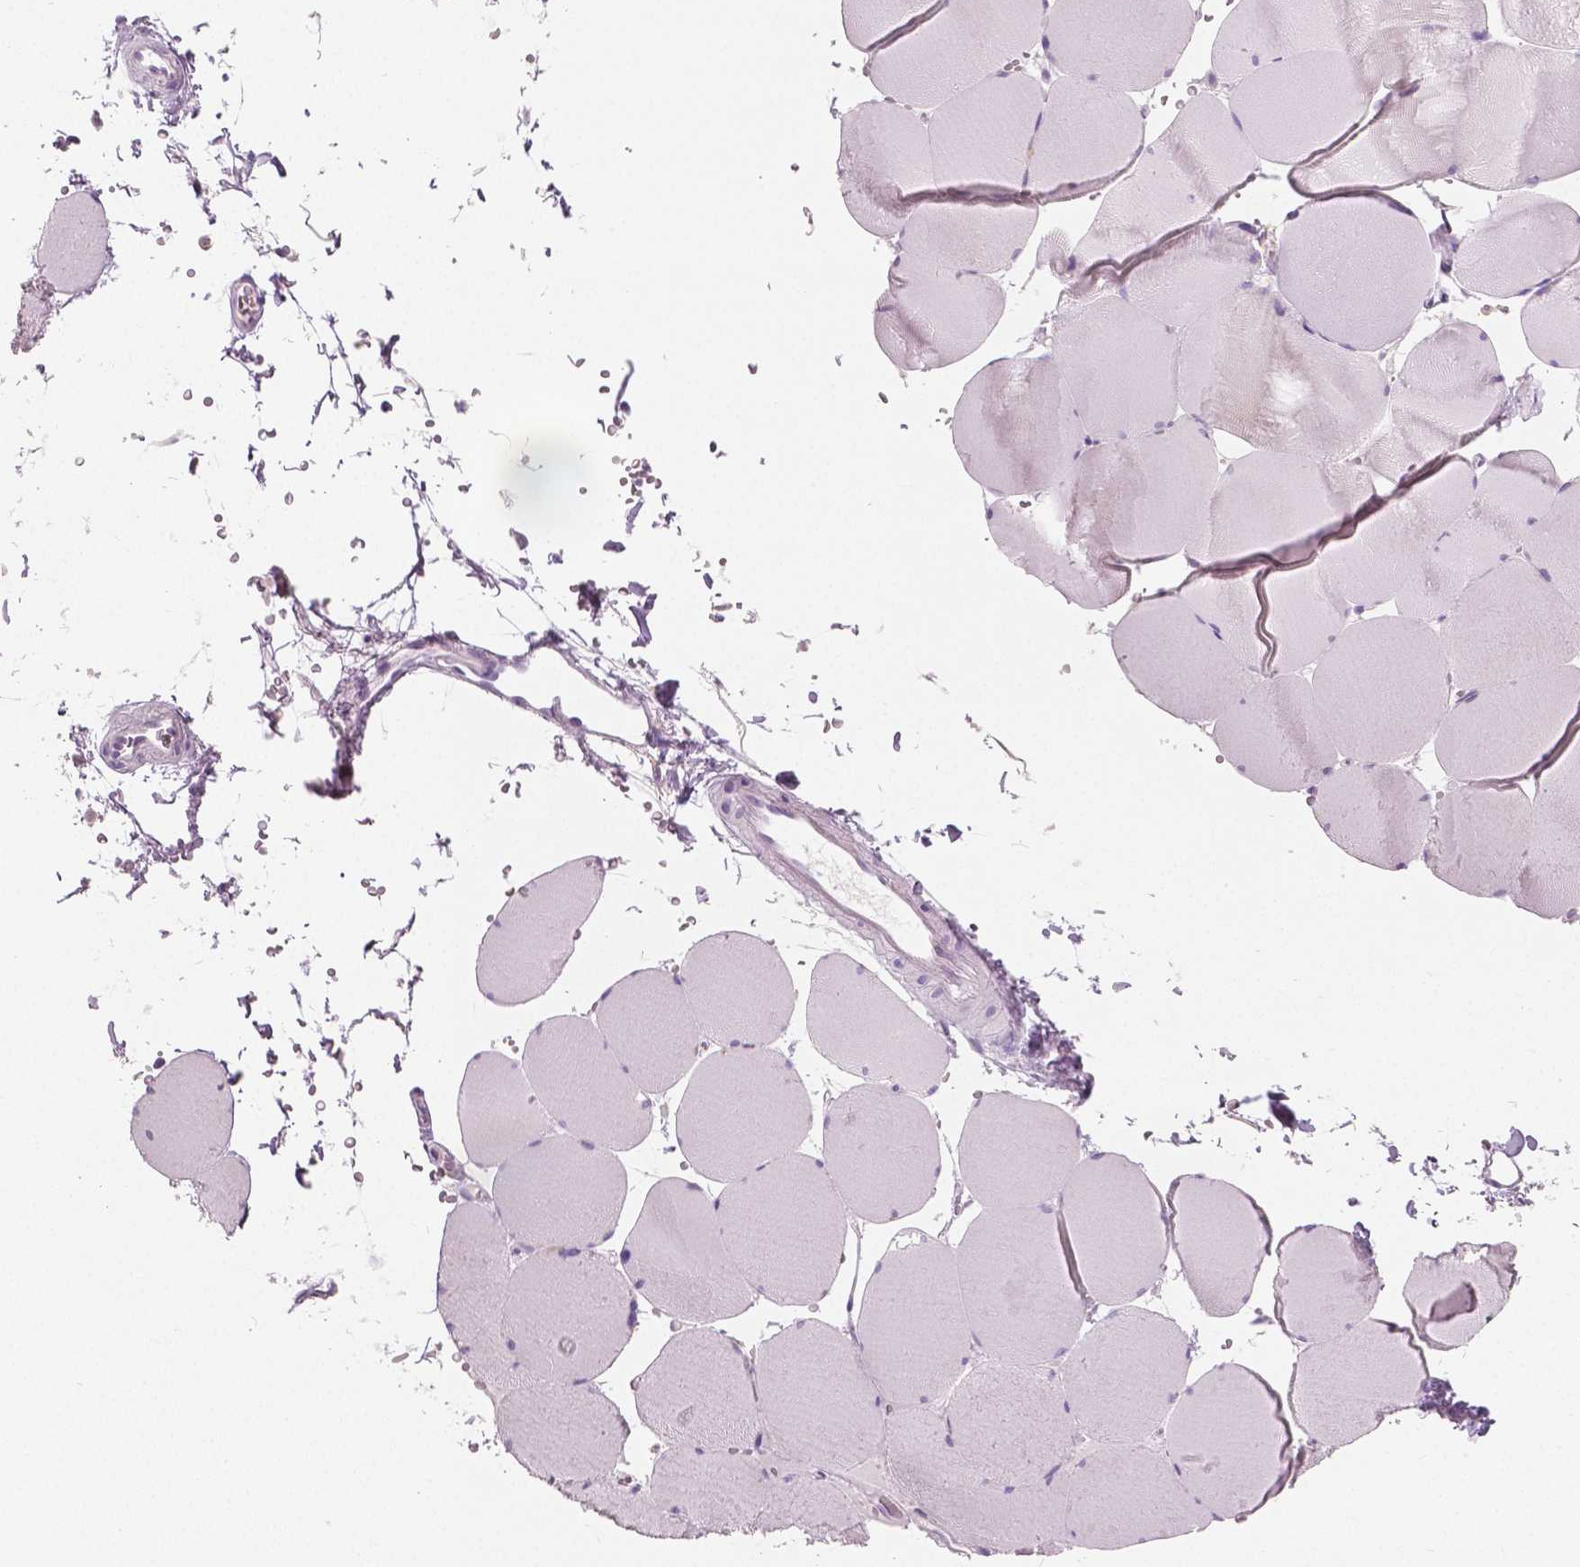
{"staining": {"intensity": "negative", "quantity": "none", "location": "none"}, "tissue": "skeletal muscle", "cell_type": "Myocytes", "image_type": "normal", "snomed": [{"axis": "morphology", "description": "Normal tissue, NOS"}, {"axis": "topography", "description": "Skeletal muscle"}, {"axis": "topography", "description": "Head-Neck"}], "caption": "Protein analysis of normal skeletal muscle displays no significant staining in myocytes. Nuclei are stained in blue.", "gene": "GALM", "patient": {"sex": "male", "age": 66}}